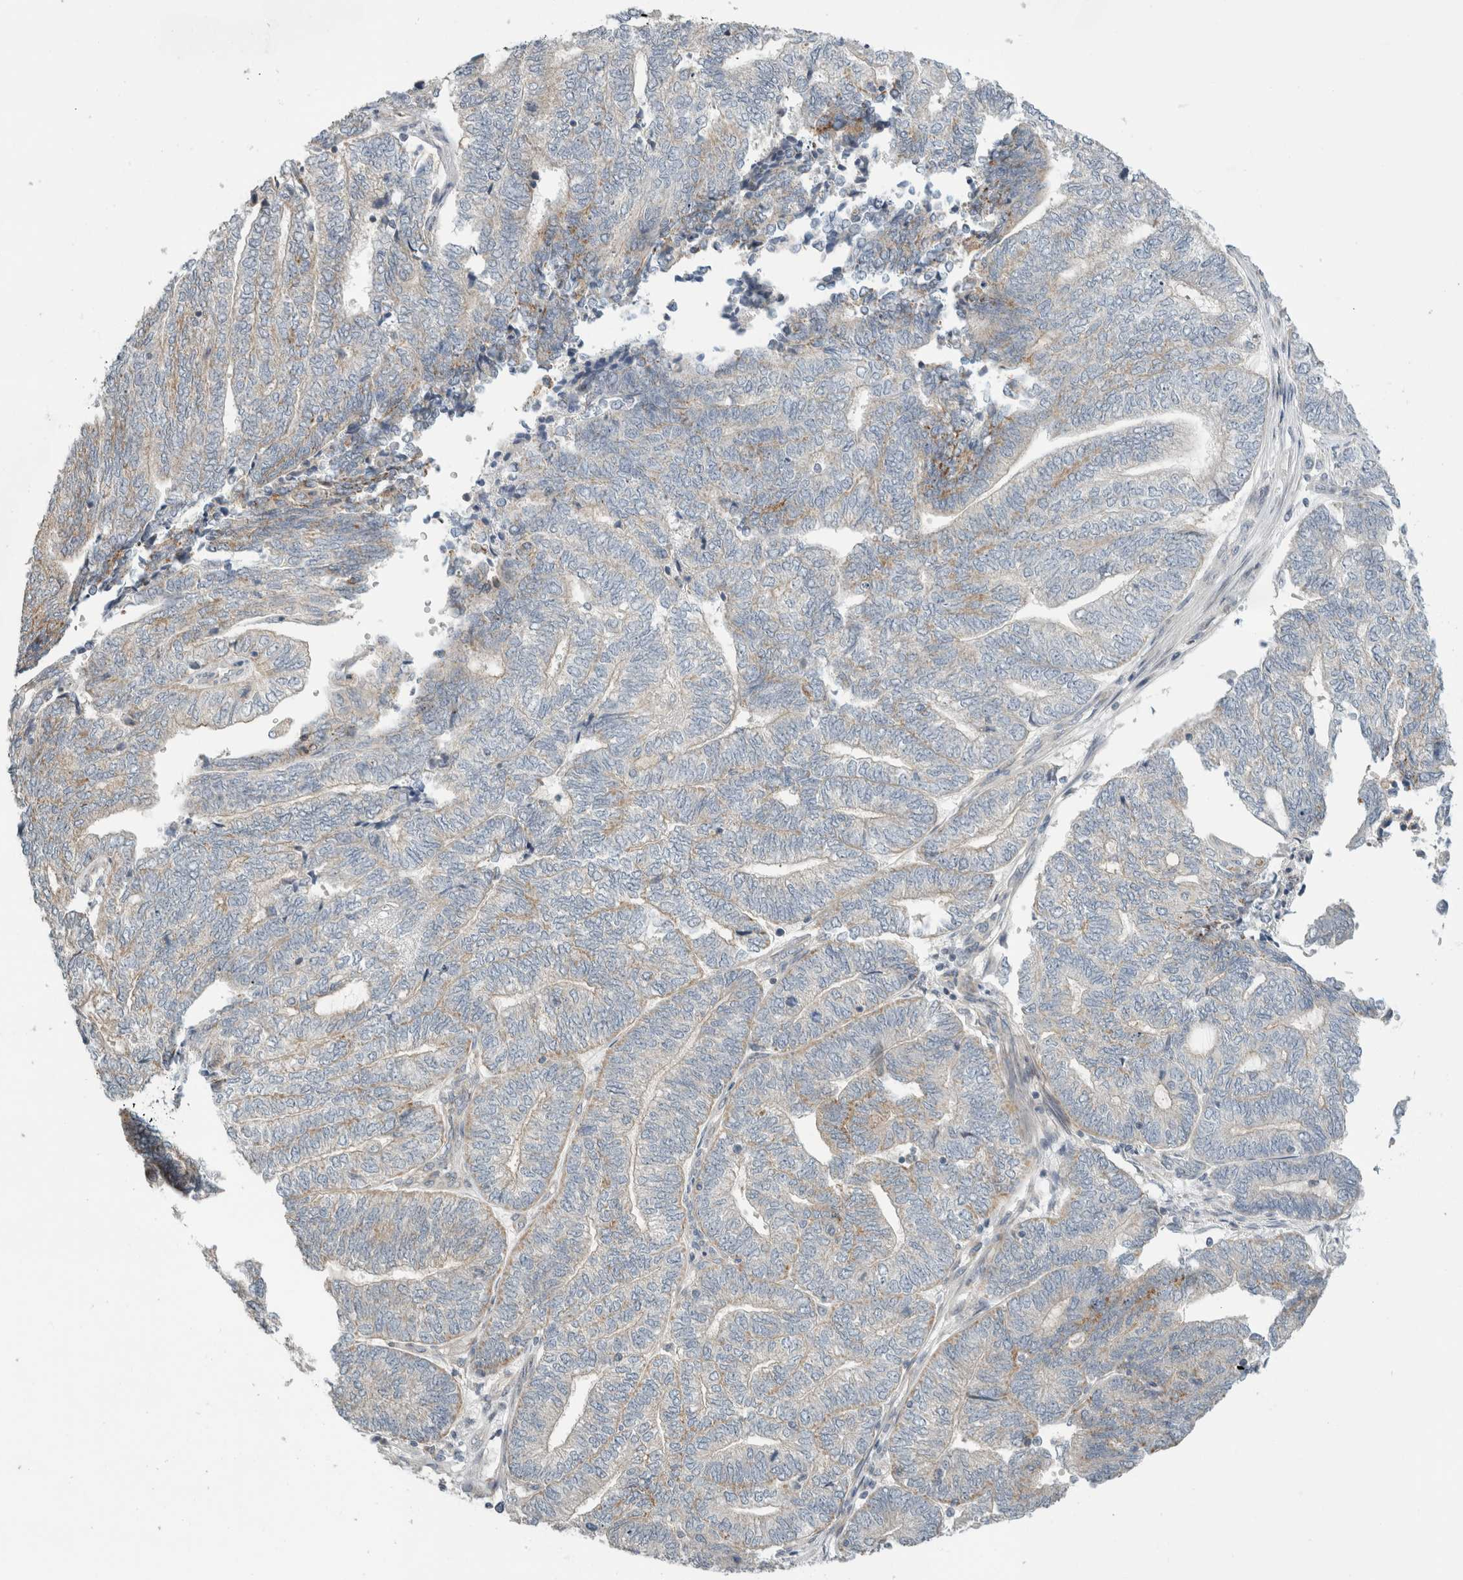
{"staining": {"intensity": "negative", "quantity": "none", "location": "none"}, "tissue": "endometrial cancer", "cell_type": "Tumor cells", "image_type": "cancer", "snomed": [{"axis": "morphology", "description": "Adenocarcinoma, NOS"}, {"axis": "topography", "description": "Uterus"}, {"axis": "topography", "description": "Endometrium"}], "caption": "An image of endometrial cancer stained for a protein reveals no brown staining in tumor cells.", "gene": "KPNA5", "patient": {"sex": "female", "age": 70}}